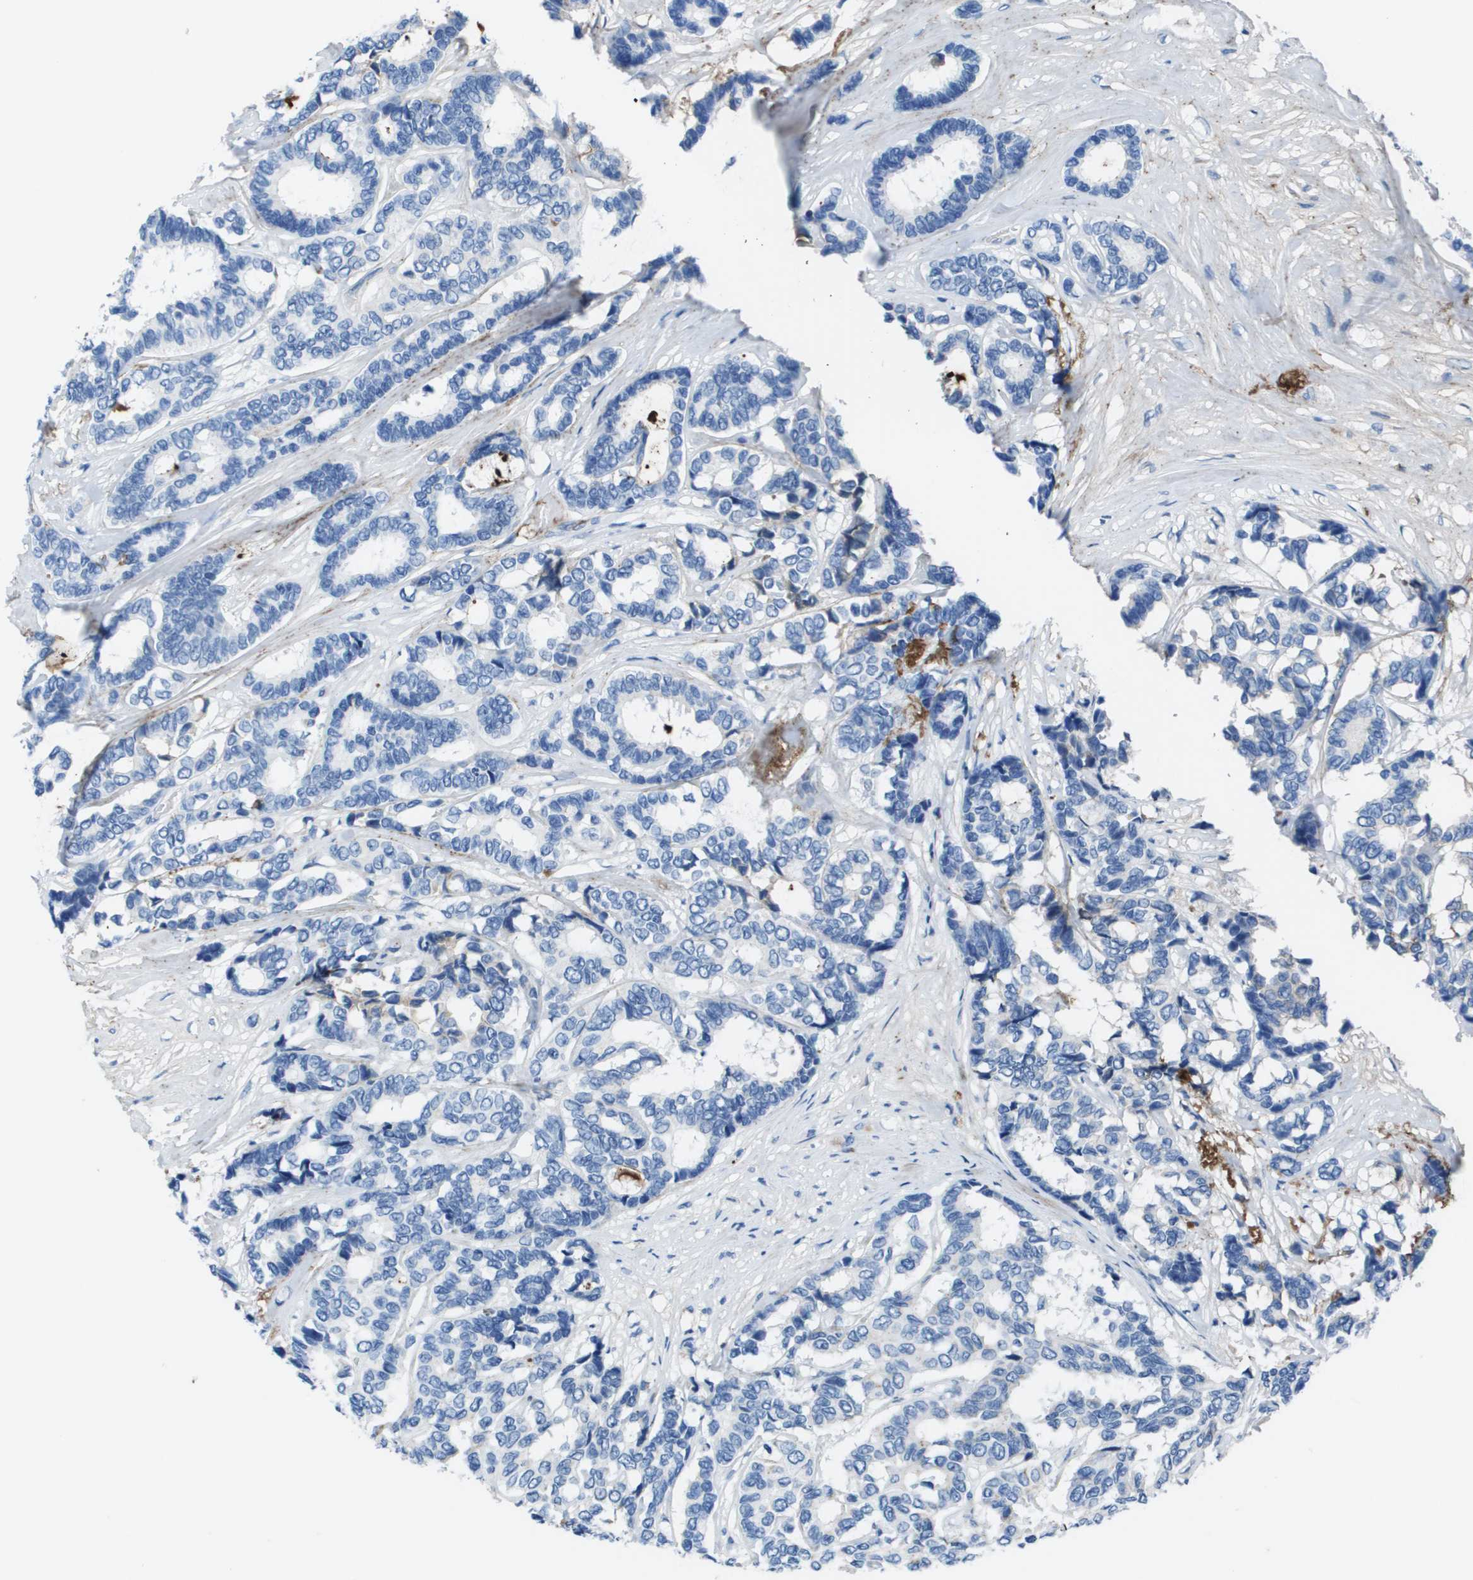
{"staining": {"intensity": "negative", "quantity": "none", "location": "none"}, "tissue": "breast cancer", "cell_type": "Tumor cells", "image_type": "cancer", "snomed": [{"axis": "morphology", "description": "Duct carcinoma"}, {"axis": "topography", "description": "Breast"}], "caption": "IHC histopathology image of neoplastic tissue: human breast cancer (intraductal carcinoma) stained with DAB (3,3'-diaminobenzidine) demonstrates no significant protein staining in tumor cells. The staining was performed using DAB to visualize the protein expression in brown, while the nuclei were stained in blue with hematoxylin (Magnification: 20x).", "gene": "VTN", "patient": {"sex": "female", "age": 87}}